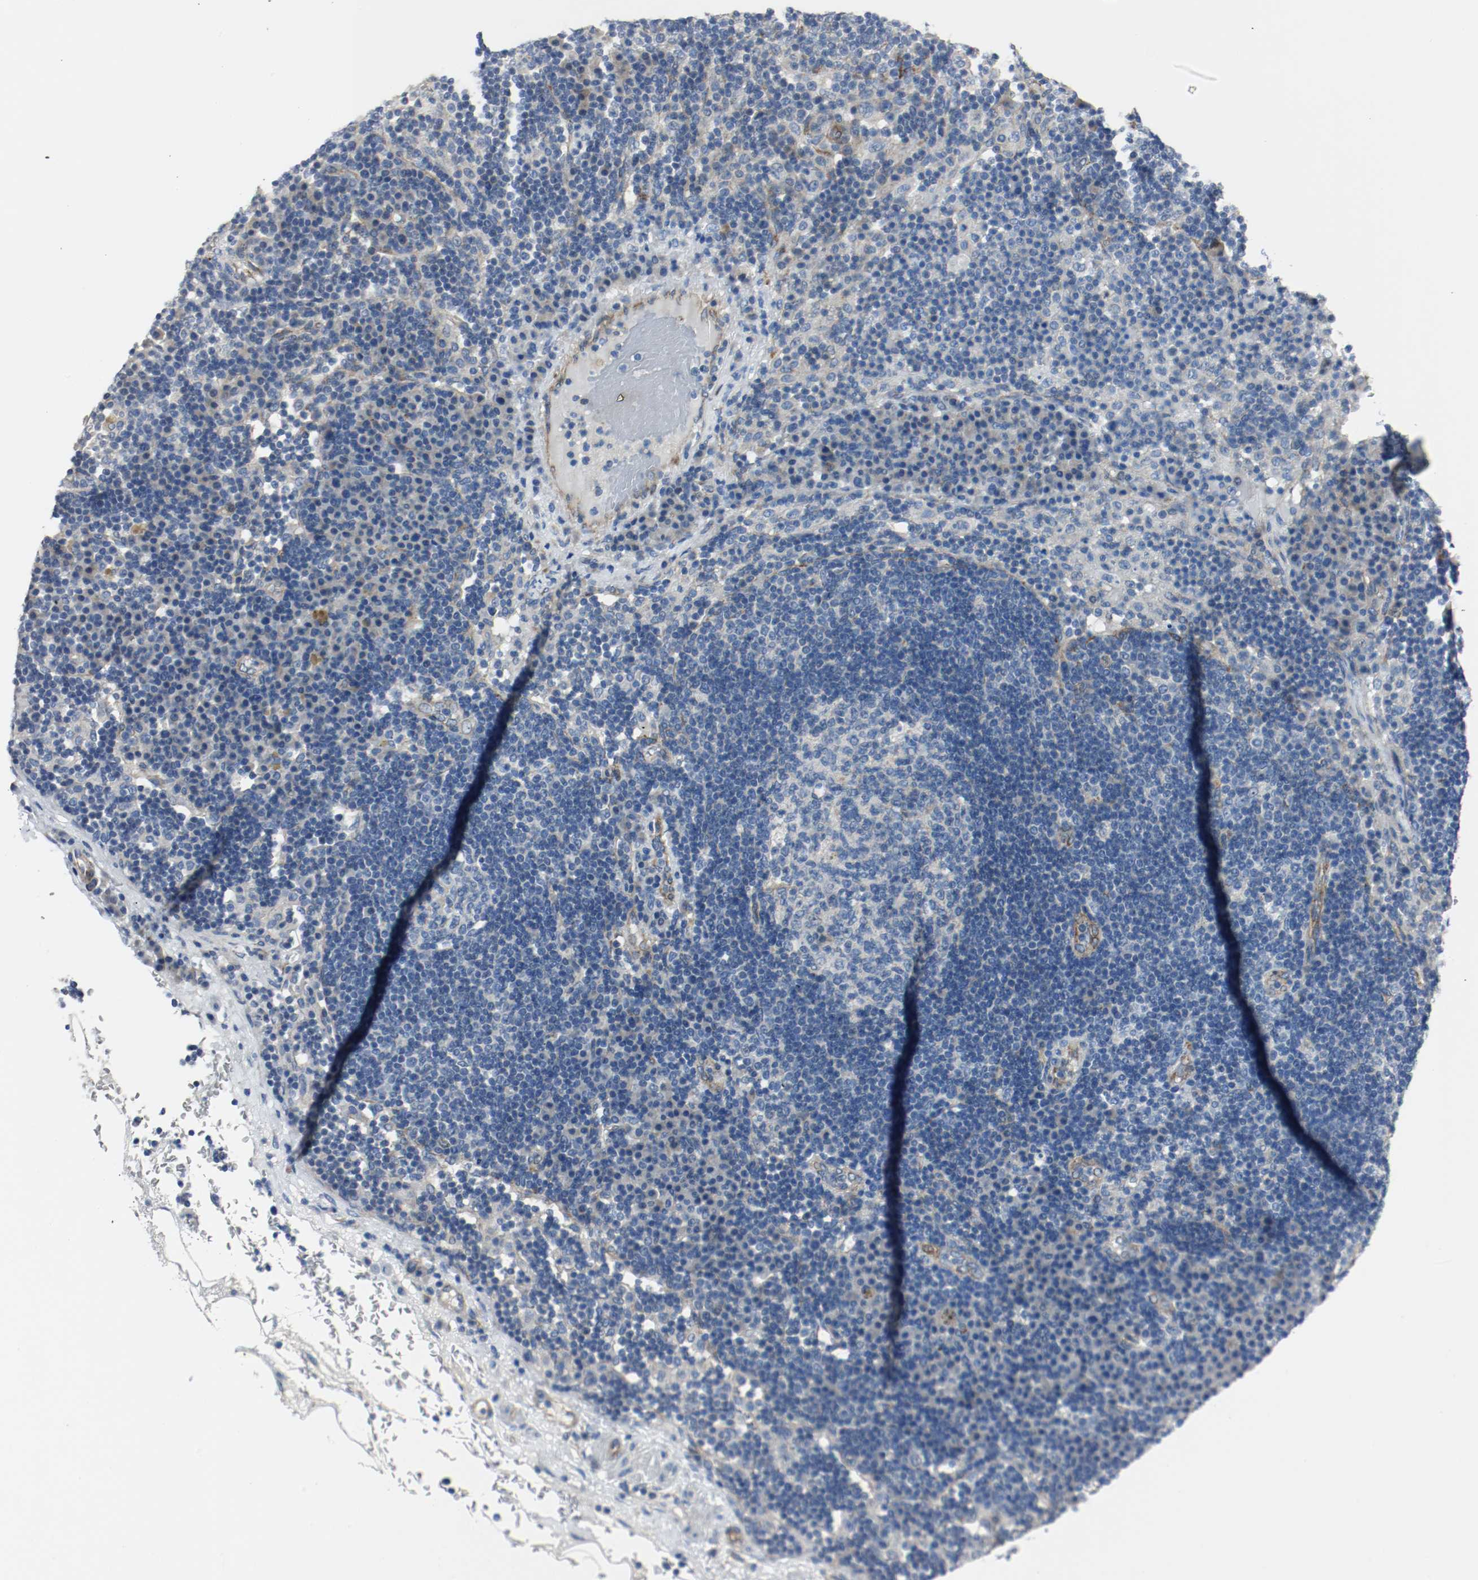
{"staining": {"intensity": "negative", "quantity": "none", "location": "none"}, "tissue": "lymph node", "cell_type": "Germinal center cells", "image_type": "normal", "snomed": [{"axis": "morphology", "description": "Normal tissue, NOS"}, {"axis": "morphology", "description": "Squamous cell carcinoma, metastatic, NOS"}, {"axis": "topography", "description": "Lymph node"}], "caption": "Immunohistochemical staining of unremarkable human lymph node reveals no significant expression in germinal center cells. (Stains: DAB IHC with hematoxylin counter stain, Microscopy: brightfield microscopy at high magnification).", "gene": "LAMB1", "patient": {"sex": "female", "age": 53}}